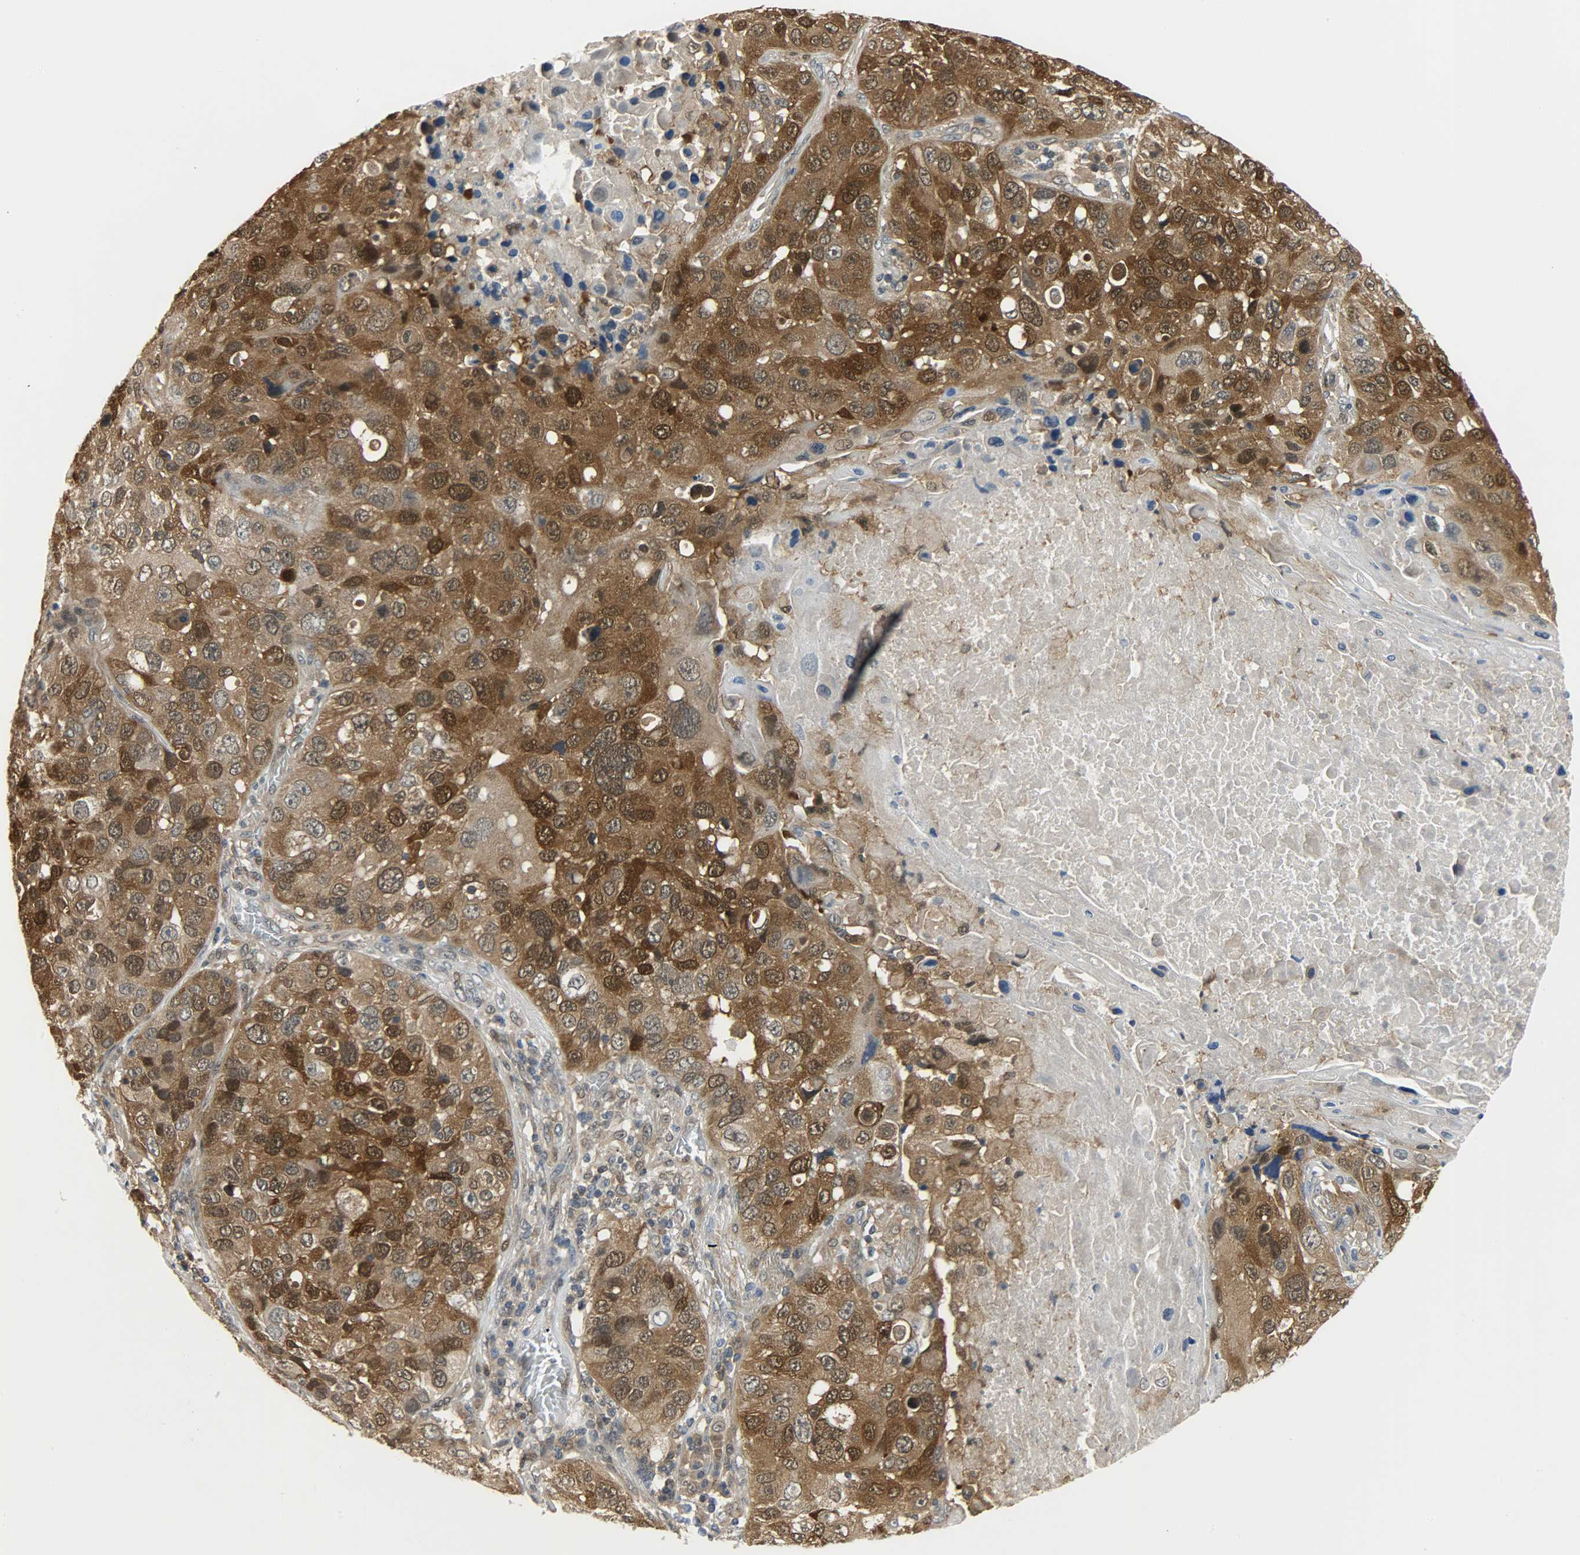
{"staining": {"intensity": "strong", "quantity": ">75%", "location": "cytoplasmic/membranous,nuclear"}, "tissue": "lung cancer", "cell_type": "Tumor cells", "image_type": "cancer", "snomed": [{"axis": "morphology", "description": "Squamous cell carcinoma, NOS"}, {"axis": "topography", "description": "Lung"}], "caption": "A photomicrograph of lung cancer stained for a protein demonstrates strong cytoplasmic/membranous and nuclear brown staining in tumor cells.", "gene": "EIF4EBP1", "patient": {"sex": "male", "age": 57}}